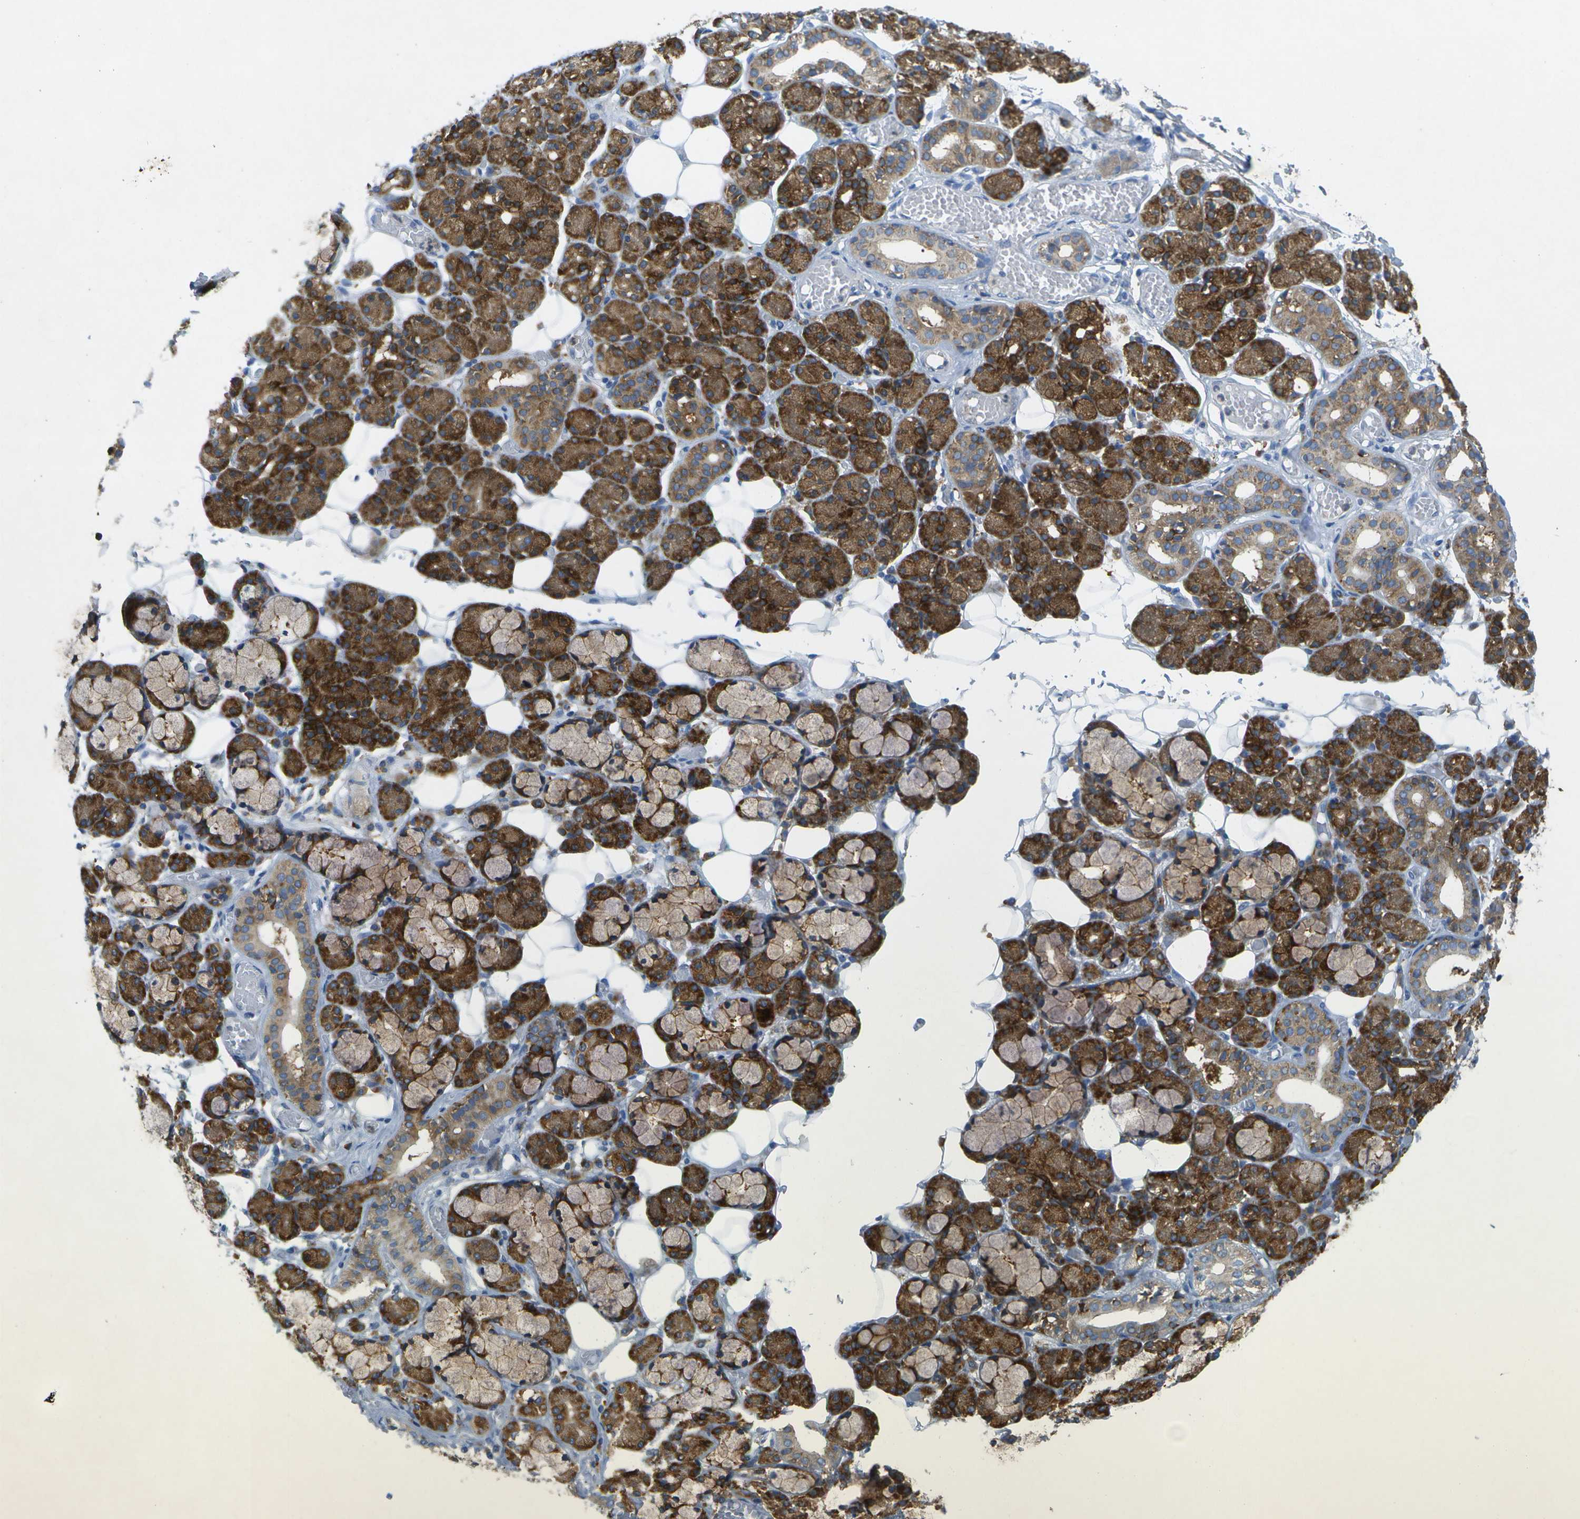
{"staining": {"intensity": "strong", "quantity": ">75%", "location": "cytoplasmic/membranous"}, "tissue": "salivary gland", "cell_type": "Glandular cells", "image_type": "normal", "snomed": [{"axis": "morphology", "description": "Normal tissue, NOS"}, {"axis": "topography", "description": "Salivary gland"}], "caption": "Immunohistochemical staining of unremarkable salivary gland reveals high levels of strong cytoplasmic/membranous expression in about >75% of glandular cells.", "gene": "WNK2", "patient": {"sex": "male", "age": 63}}